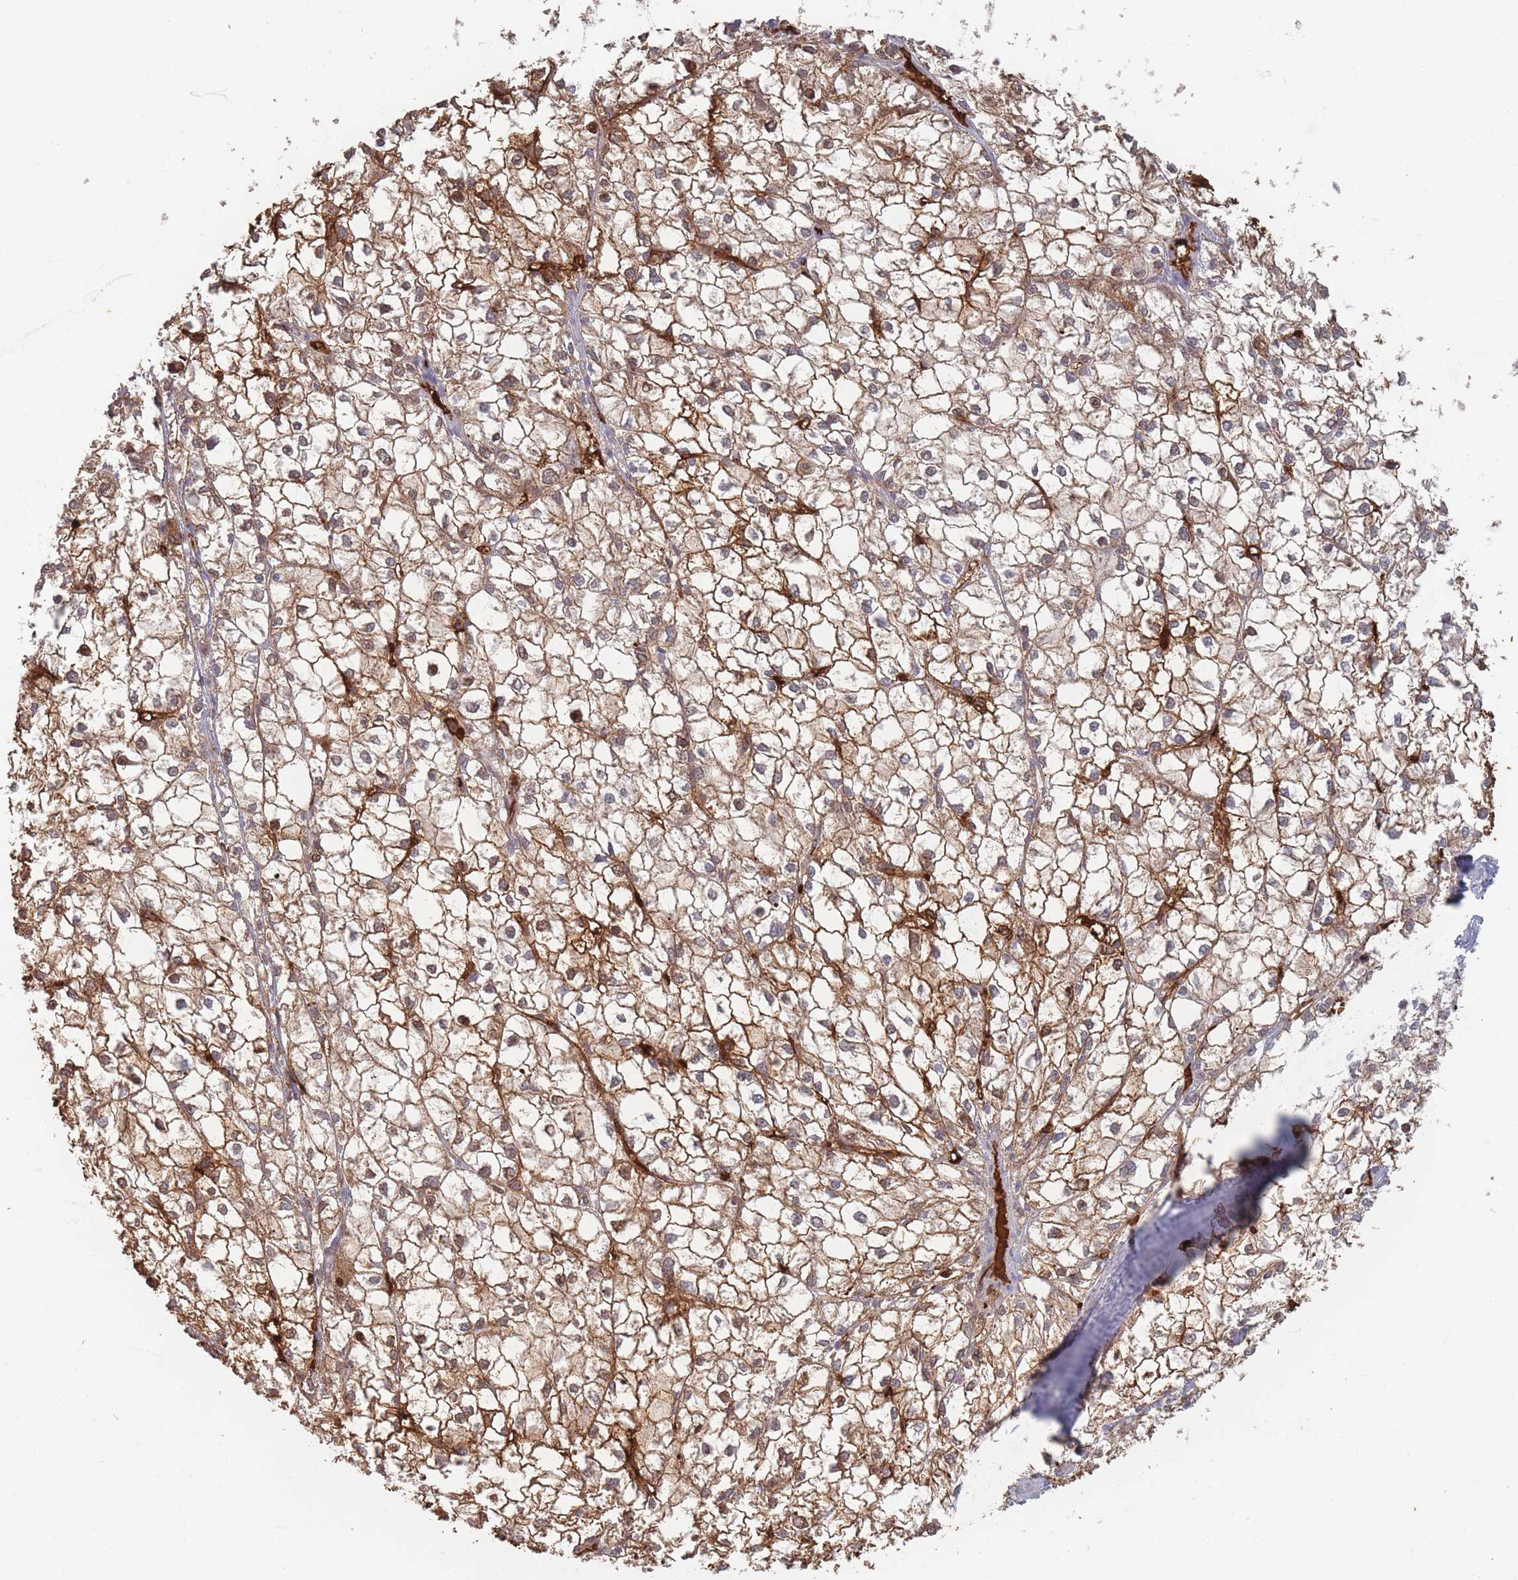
{"staining": {"intensity": "strong", "quantity": ">75%", "location": "cytoplasmic/membranous"}, "tissue": "liver cancer", "cell_type": "Tumor cells", "image_type": "cancer", "snomed": [{"axis": "morphology", "description": "Carcinoma, Hepatocellular, NOS"}, {"axis": "topography", "description": "Liver"}], "caption": "This micrograph exhibits immunohistochemistry staining of hepatocellular carcinoma (liver), with high strong cytoplasmic/membranous positivity in approximately >75% of tumor cells.", "gene": "SLC2A6", "patient": {"sex": "female", "age": 43}}